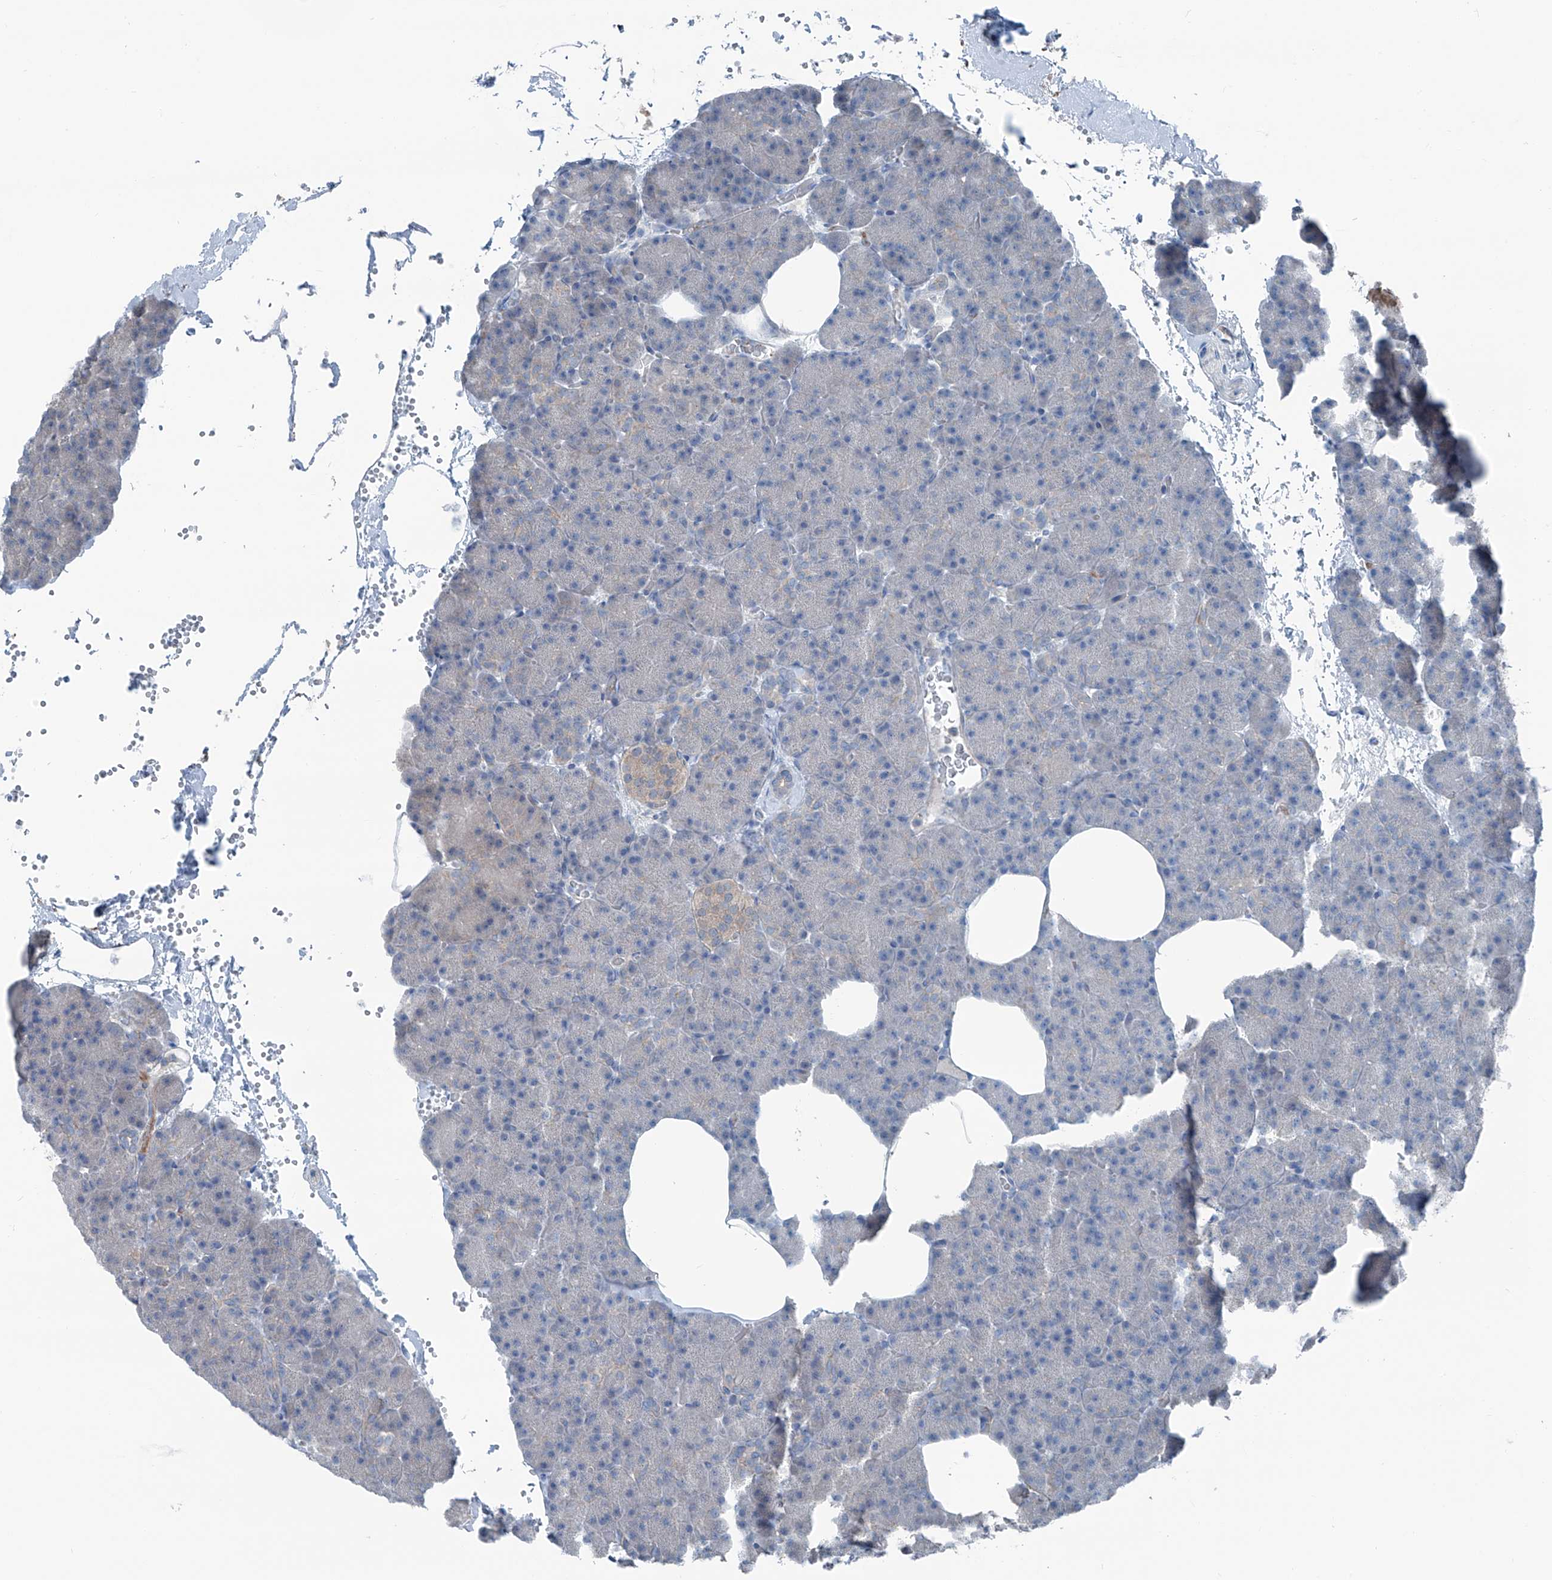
{"staining": {"intensity": "negative", "quantity": "none", "location": "none"}, "tissue": "pancreas", "cell_type": "Exocrine glandular cells", "image_type": "normal", "snomed": [{"axis": "morphology", "description": "Normal tissue, NOS"}, {"axis": "morphology", "description": "Carcinoid, malignant, NOS"}, {"axis": "topography", "description": "Pancreas"}], "caption": "High magnification brightfield microscopy of benign pancreas stained with DAB (brown) and counterstained with hematoxylin (blue): exocrine glandular cells show no significant staining. (Immunohistochemistry, brightfield microscopy, high magnification).", "gene": "HSPB11", "patient": {"sex": "female", "age": 35}}